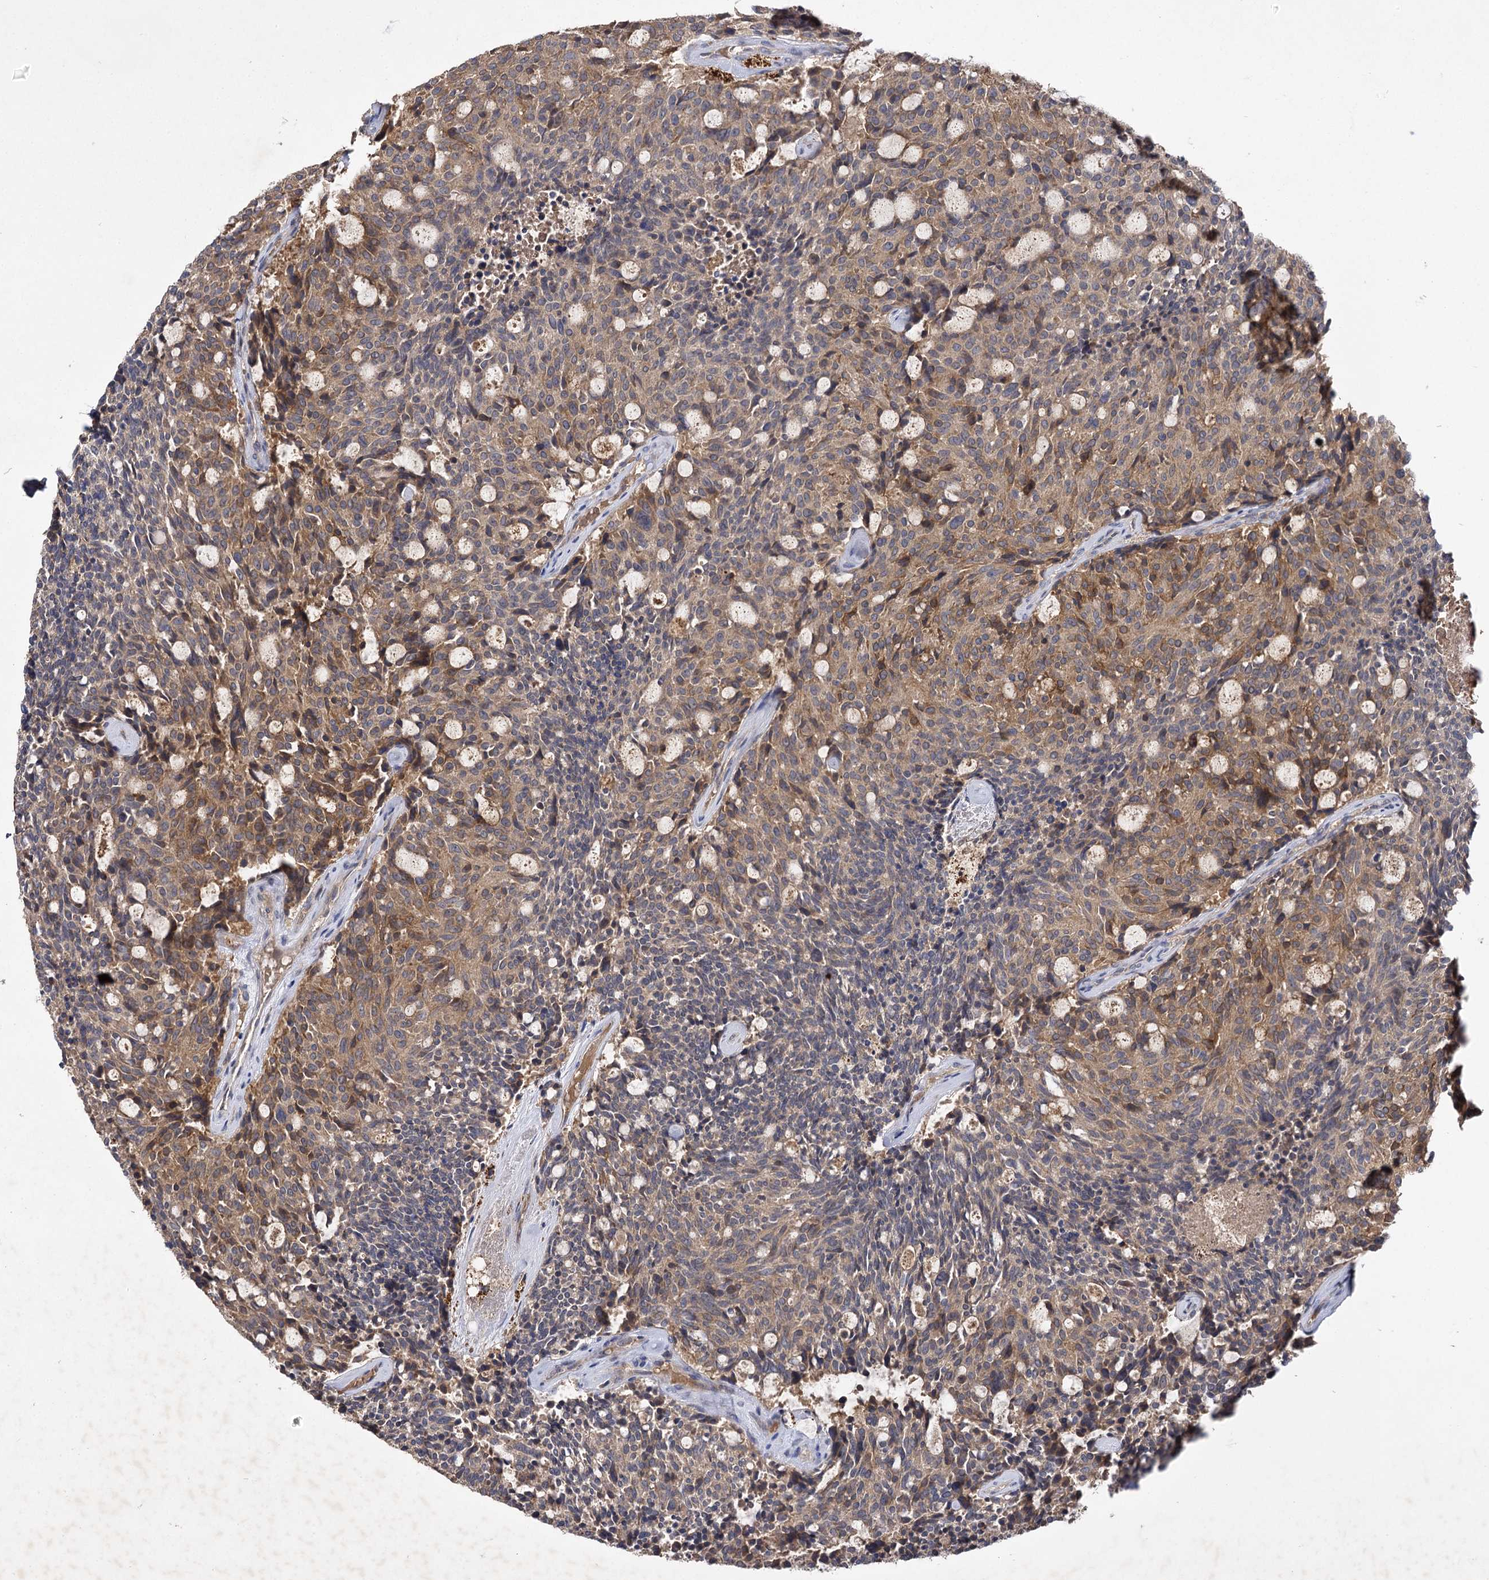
{"staining": {"intensity": "moderate", "quantity": "25%-75%", "location": "cytoplasmic/membranous"}, "tissue": "carcinoid", "cell_type": "Tumor cells", "image_type": "cancer", "snomed": [{"axis": "morphology", "description": "Carcinoid, malignant, NOS"}, {"axis": "topography", "description": "Pancreas"}], "caption": "The micrograph reveals immunohistochemical staining of carcinoid. There is moderate cytoplasmic/membranous positivity is appreciated in about 25%-75% of tumor cells.", "gene": "USP50", "patient": {"sex": "female", "age": 54}}